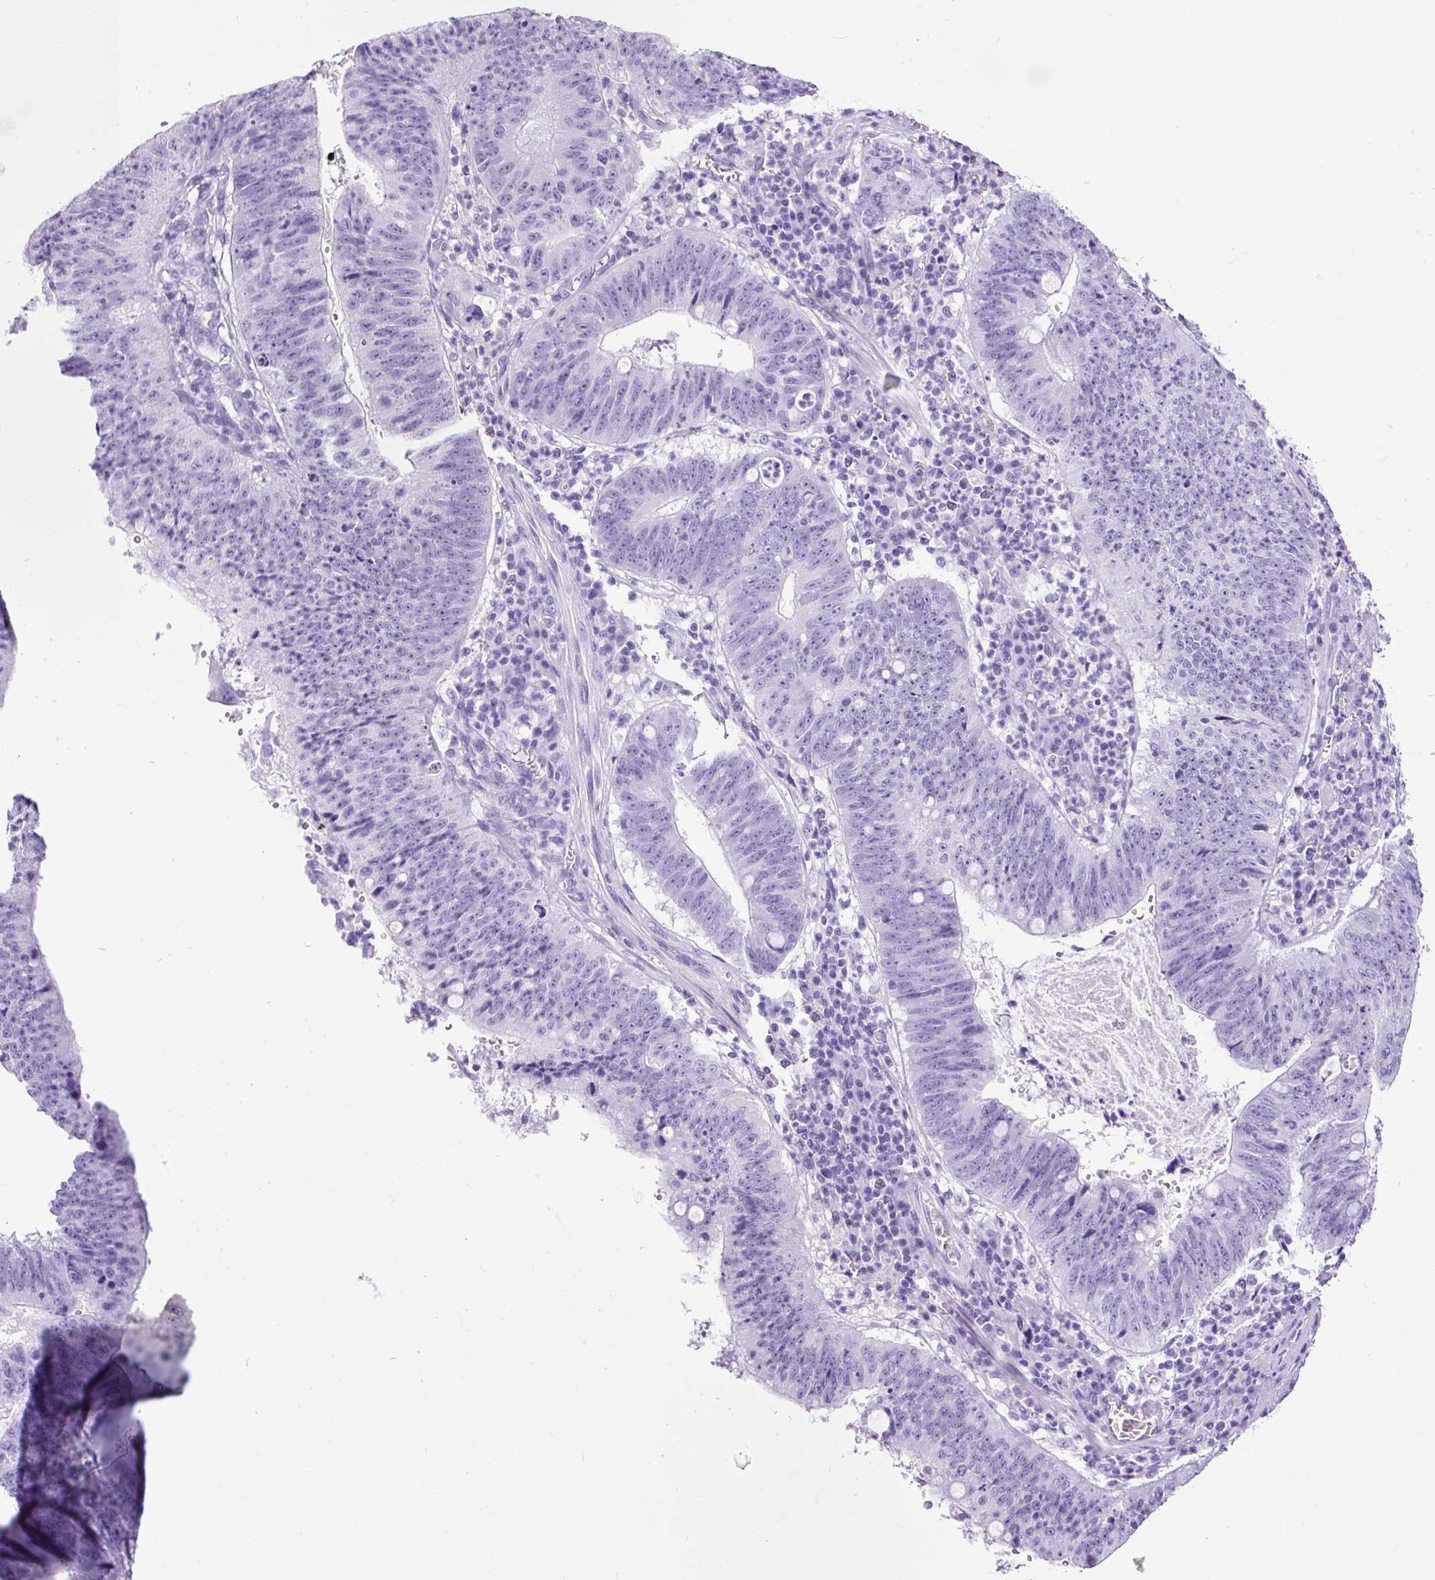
{"staining": {"intensity": "negative", "quantity": "none", "location": "none"}, "tissue": "stomach cancer", "cell_type": "Tumor cells", "image_type": "cancer", "snomed": [{"axis": "morphology", "description": "Adenocarcinoma, NOS"}, {"axis": "topography", "description": "Stomach"}], "caption": "Tumor cells show no significant expression in adenocarcinoma (stomach). The staining is performed using DAB (3,3'-diaminobenzidine) brown chromogen with nuclei counter-stained in using hematoxylin.", "gene": "CEL", "patient": {"sex": "male", "age": 59}}